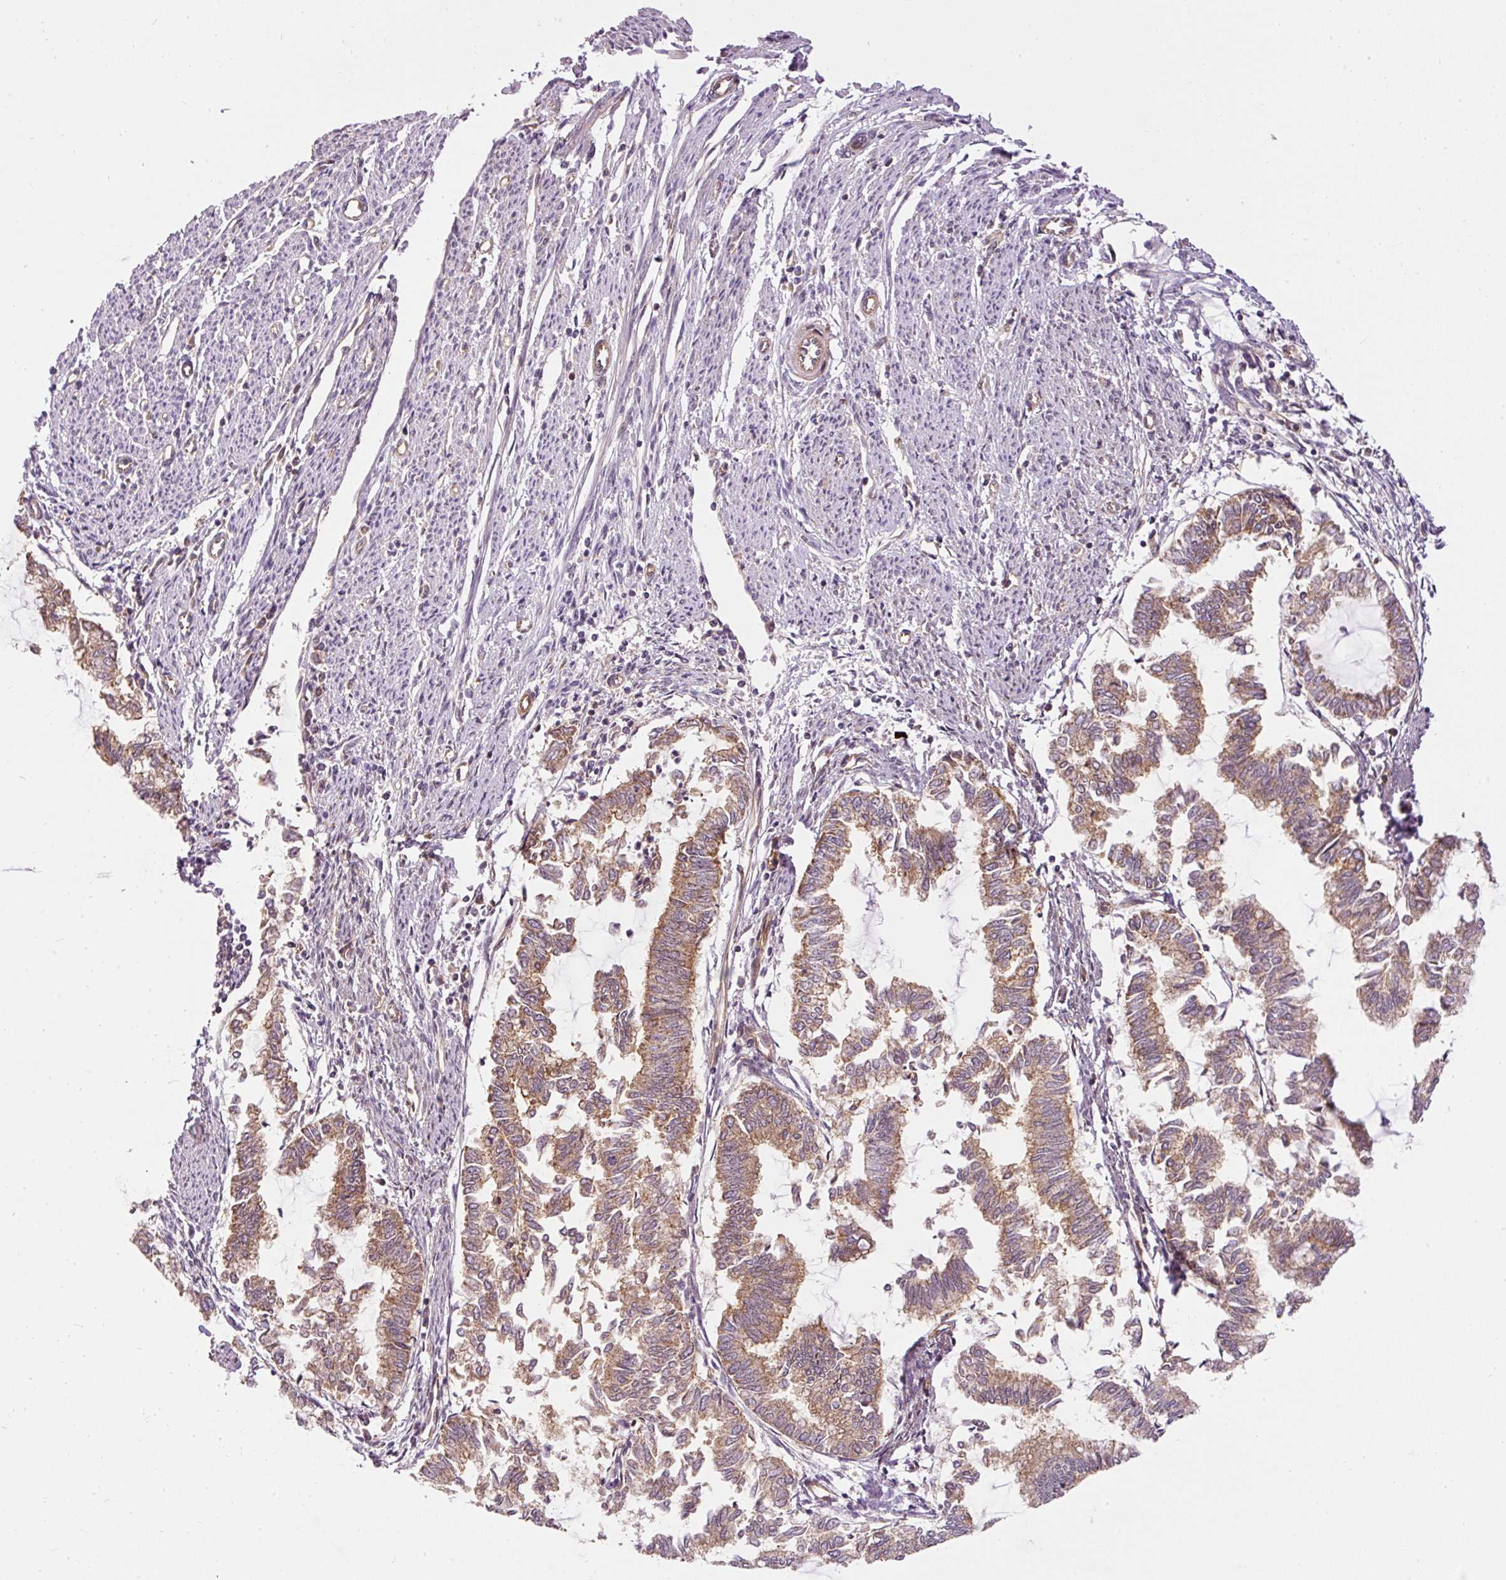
{"staining": {"intensity": "moderate", "quantity": ">75%", "location": "cytoplasmic/membranous"}, "tissue": "endometrial cancer", "cell_type": "Tumor cells", "image_type": "cancer", "snomed": [{"axis": "morphology", "description": "Adenocarcinoma, NOS"}, {"axis": "topography", "description": "Endometrium"}], "caption": "Brown immunohistochemical staining in human endometrial adenocarcinoma shows moderate cytoplasmic/membranous expression in approximately >75% of tumor cells. The protein is shown in brown color, while the nuclei are stained blue.", "gene": "ADCY4", "patient": {"sex": "female", "age": 79}}